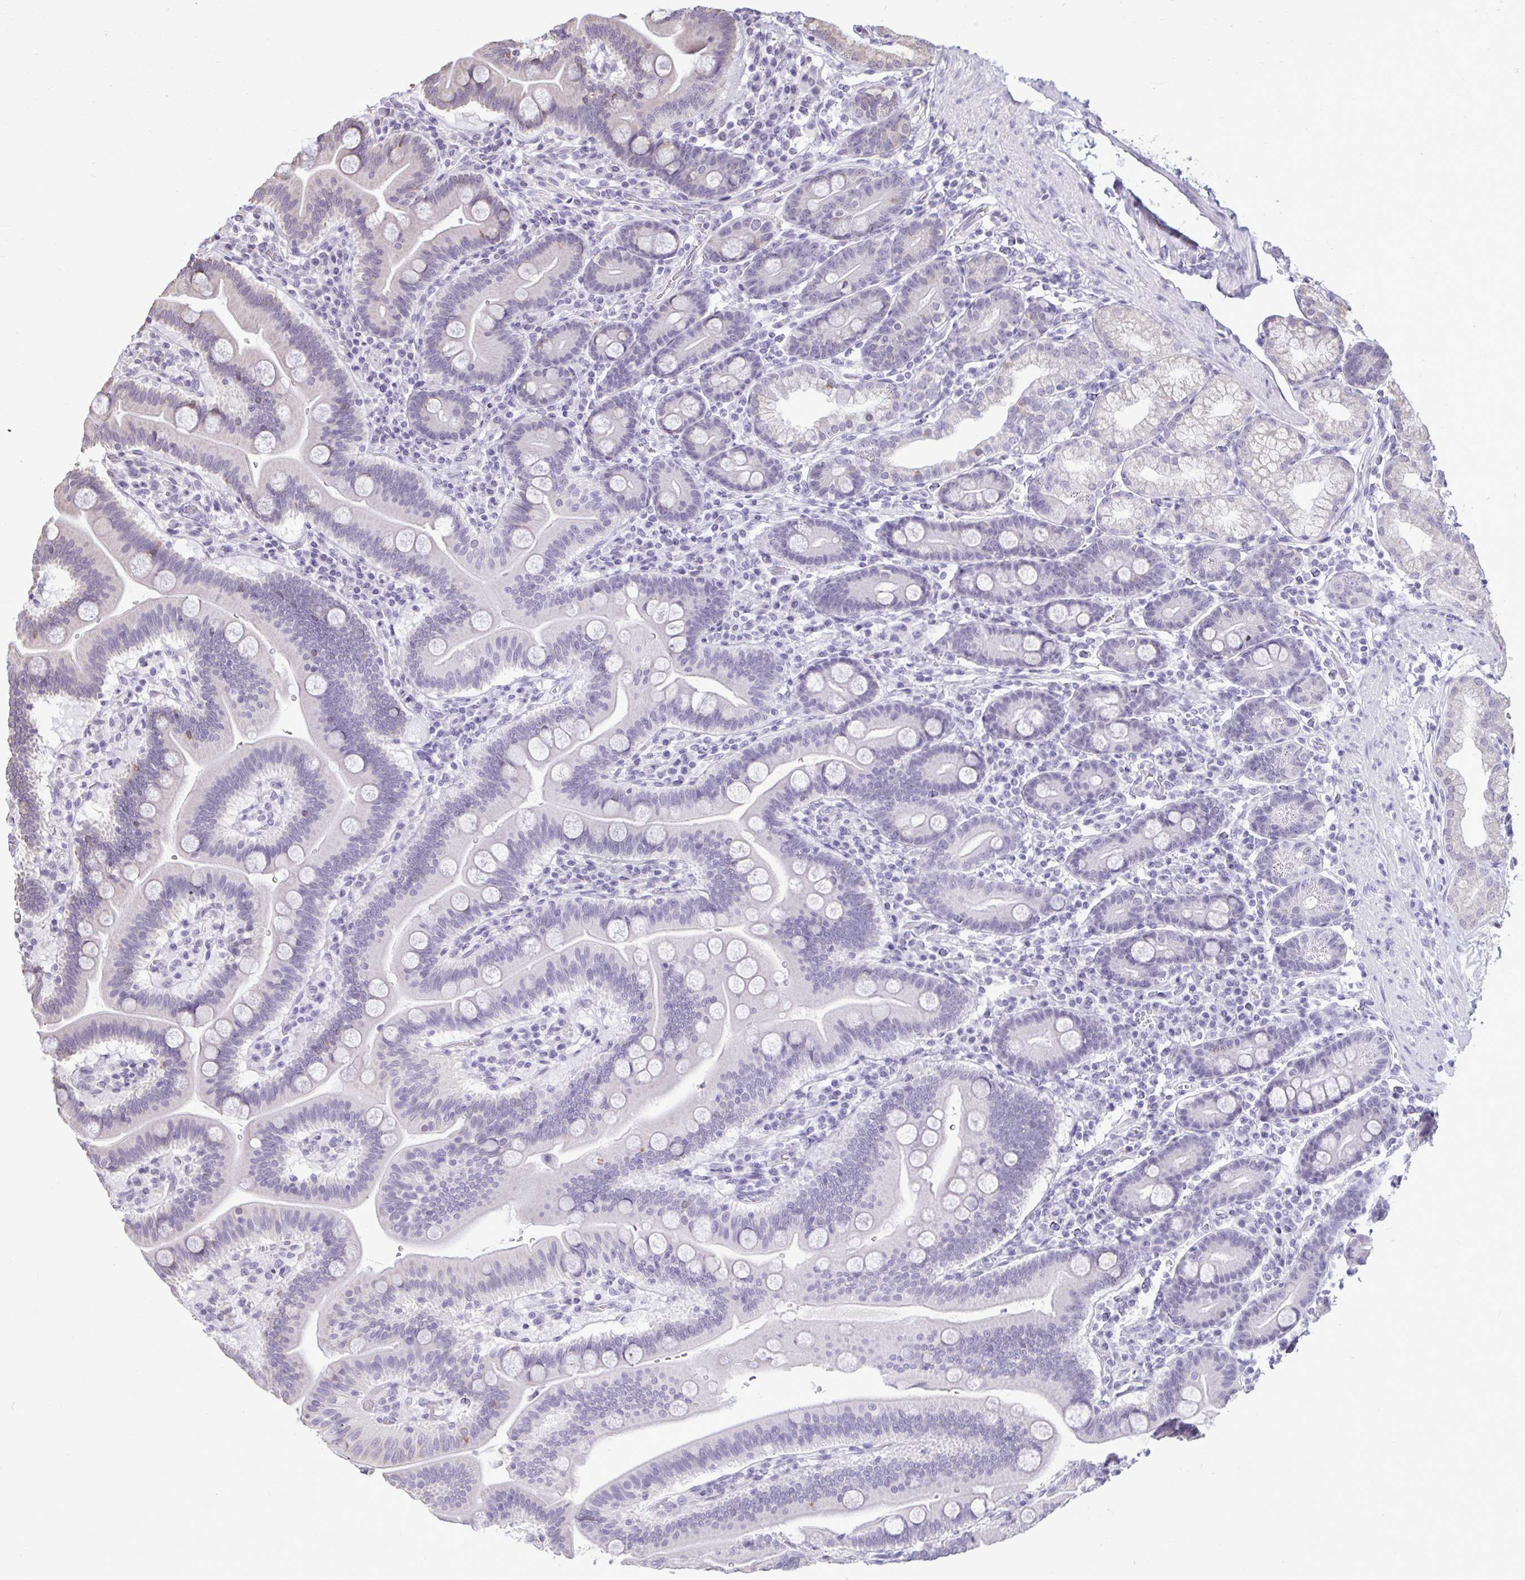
{"staining": {"intensity": "moderate", "quantity": "<25%", "location": "cytoplasmic/membranous"}, "tissue": "duodenum", "cell_type": "Glandular cells", "image_type": "normal", "snomed": [{"axis": "morphology", "description": "Normal tissue, NOS"}, {"axis": "topography", "description": "Duodenum"}], "caption": "This image demonstrates benign duodenum stained with IHC to label a protein in brown. The cytoplasmic/membranous of glandular cells show moderate positivity for the protein. Nuclei are counter-stained blue.", "gene": "NPPA", "patient": {"sex": "male", "age": 59}}